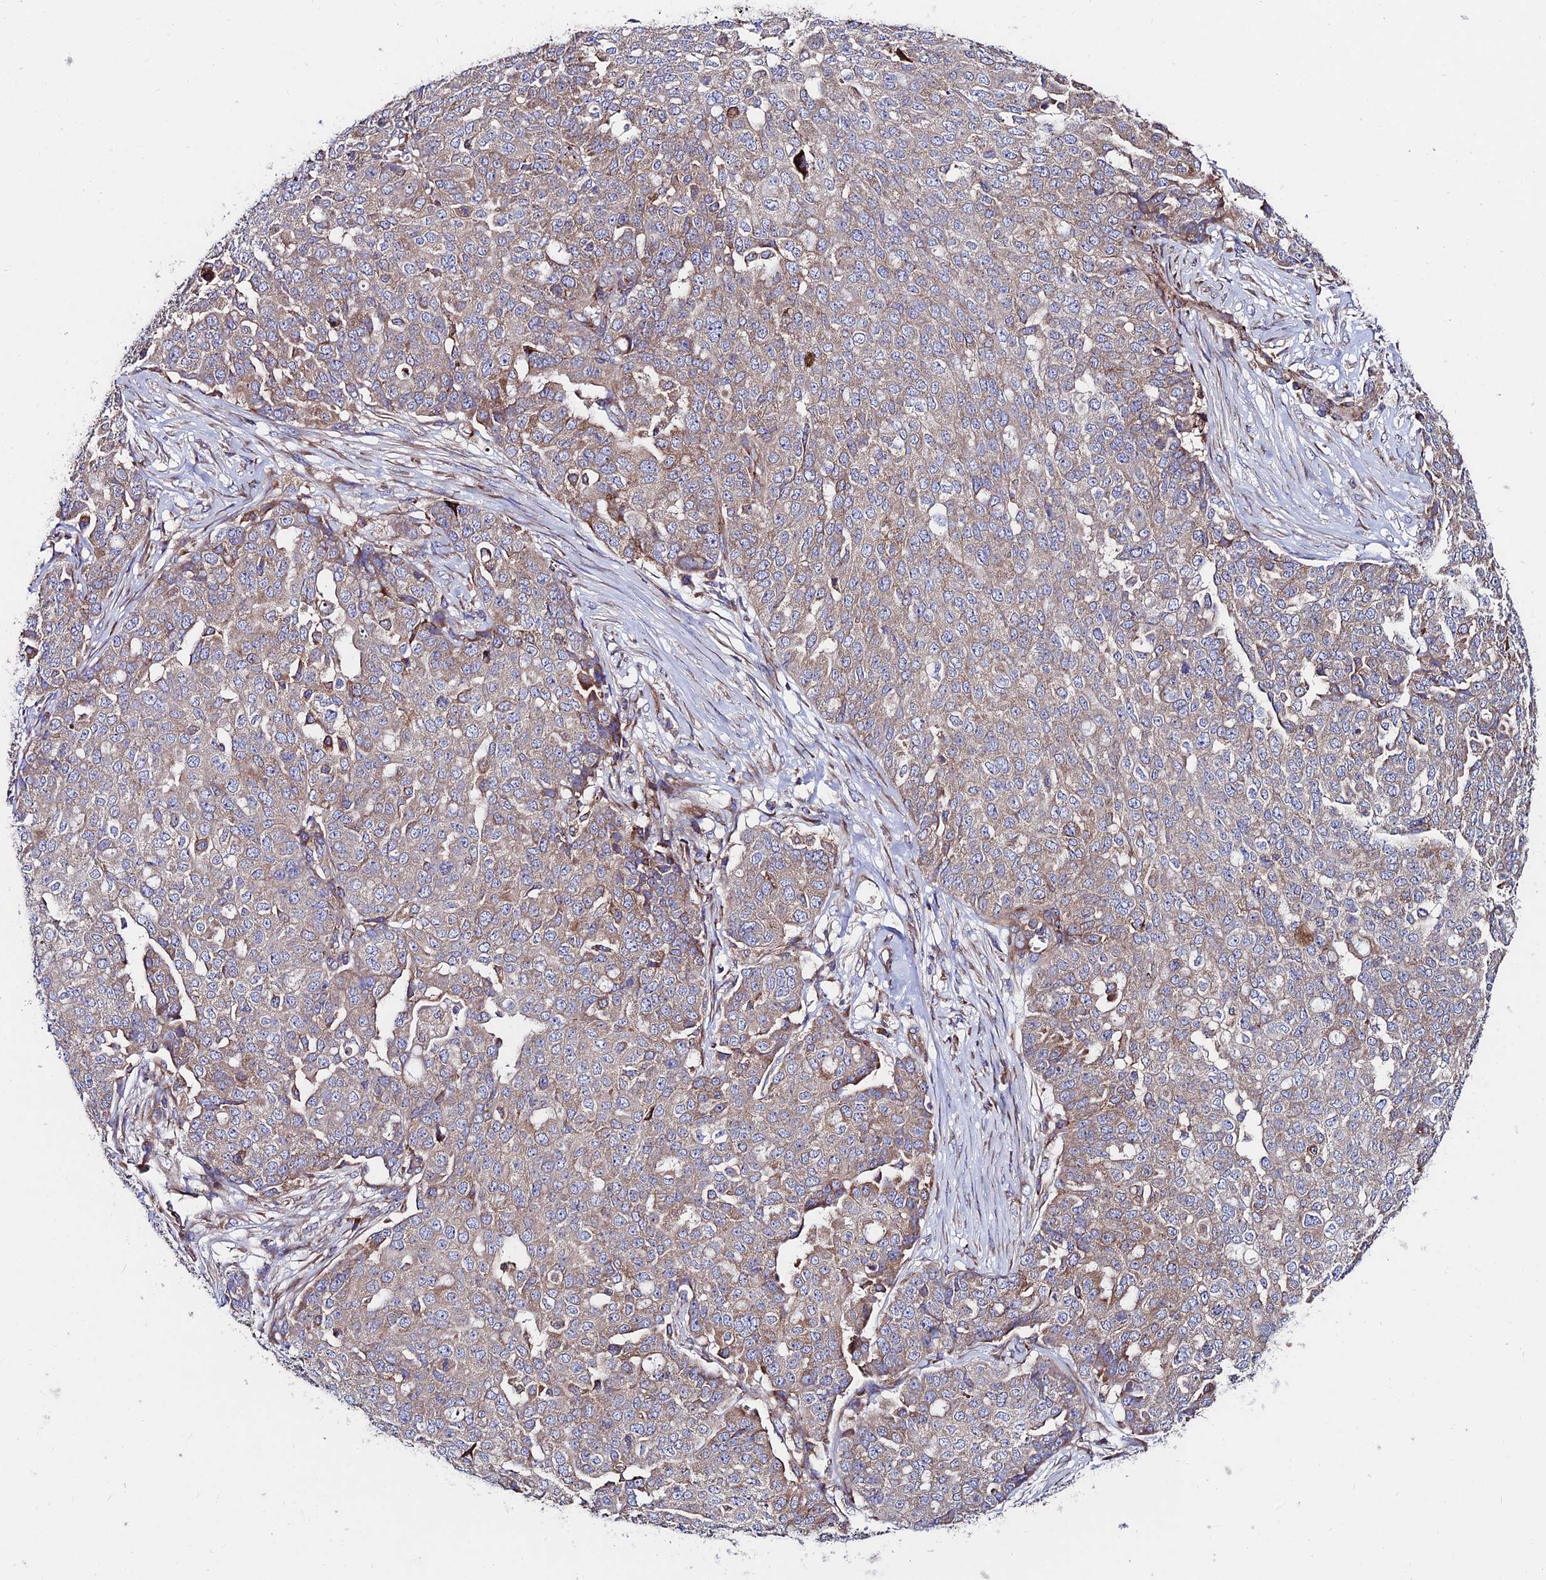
{"staining": {"intensity": "weak", "quantity": "25%-75%", "location": "cytoplasmic/membranous"}, "tissue": "ovarian cancer", "cell_type": "Tumor cells", "image_type": "cancer", "snomed": [{"axis": "morphology", "description": "Cystadenocarcinoma, serous, NOS"}, {"axis": "topography", "description": "Soft tissue"}, {"axis": "topography", "description": "Ovary"}], "caption": "IHC staining of ovarian cancer (serous cystadenocarcinoma), which reveals low levels of weak cytoplasmic/membranous expression in about 25%-75% of tumor cells indicating weak cytoplasmic/membranous protein expression. The staining was performed using DAB (3,3'-diaminobenzidine) (brown) for protein detection and nuclei were counterstained in hematoxylin (blue).", "gene": "EIF3K", "patient": {"sex": "female", "age": 57}}